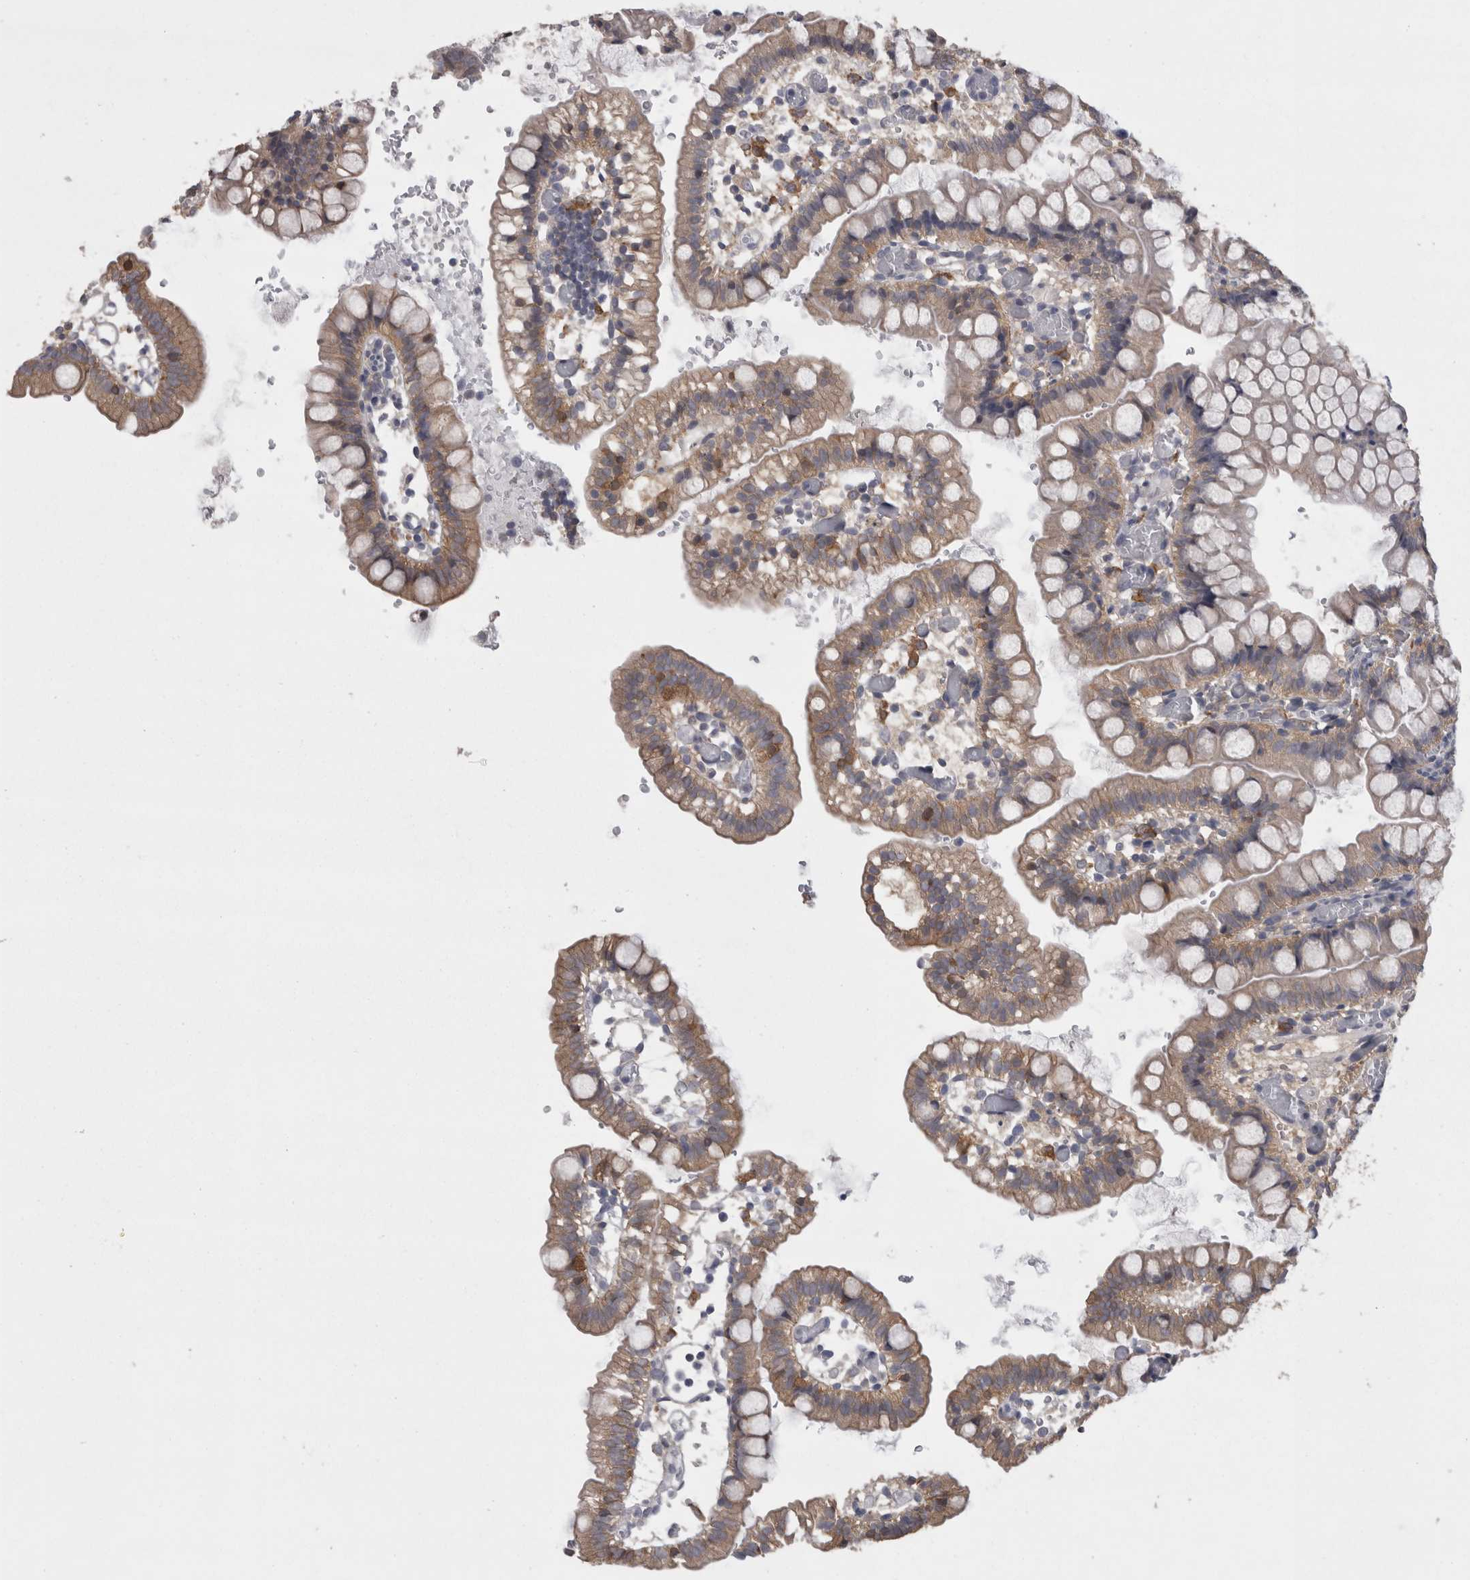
{"staining": {"intensity": "weak", "quantity": "25%-75%", "location": "cytoplasmic/membranous"}, "tissue": "small intestine", "cell_type": "Glandular cells", "image_type": "normal", "snomed": [{"axis": "morphology", "description": "Normal tissue, NOS"}, {"axis": "morphology", "description": "Developmental malformation"}, {"axis": "topography", "description": "Small intestine"}], "caption": "High-power microscopy captured an immunohistochemistry (IHC) histopathology image of unremarkable small intestine, revealing weak cytoplasmic/membranous positivity in approximately 25%-75% of glandular cells. The staining was performed using DAB, with brown indicating positive protein expression. Nuclei are stained blue with hematoxylin.", "gene": "CAMK2D", "patient": {"sex": "male"}}